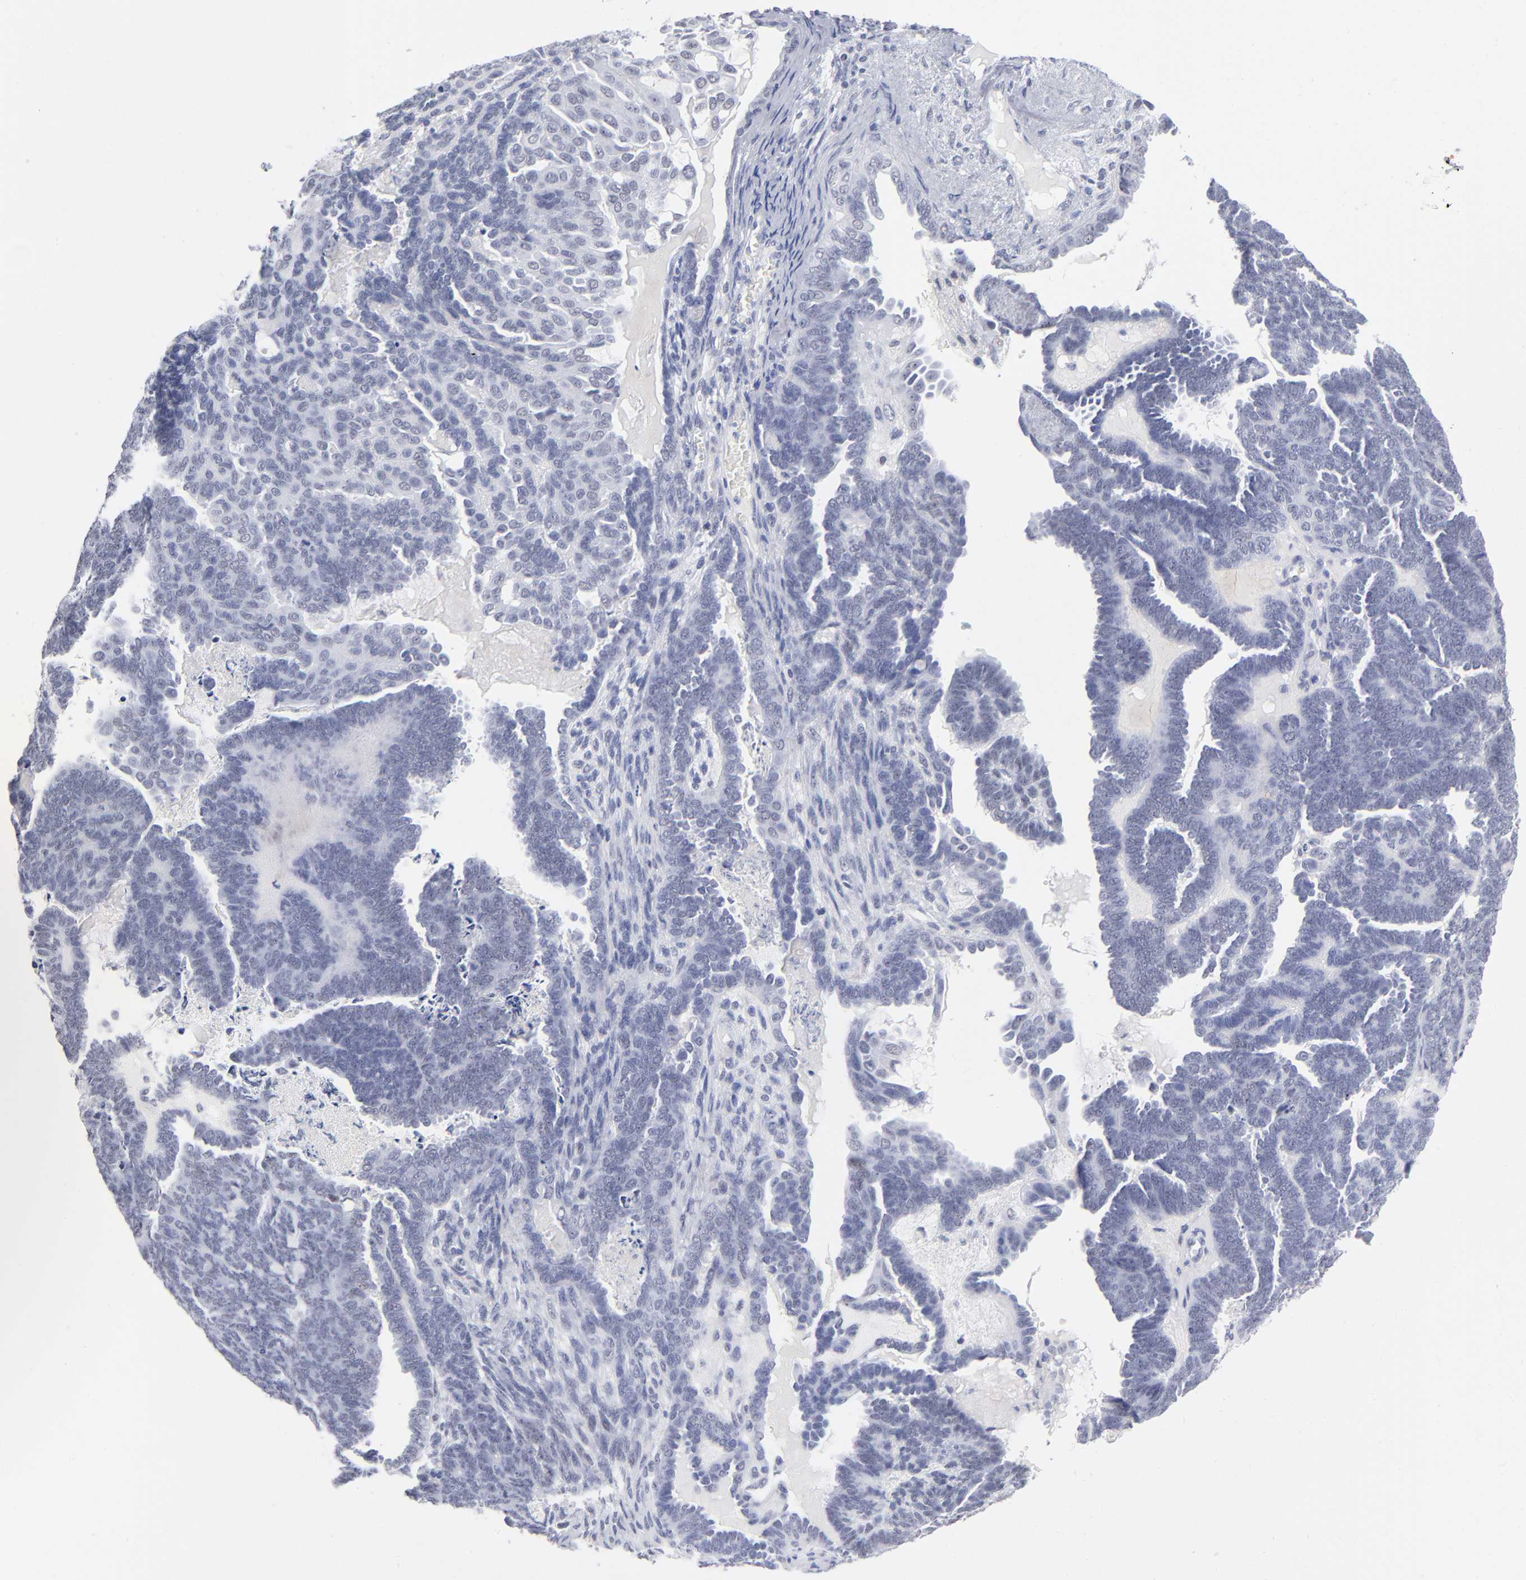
{"staining": {"intensity": "negative", "quantity": "none", "location": "none"}, "tissue": "endometrial cancer", "cell_type": "Tumor cells", "image_type": "cancer", "snomed": [{"axis": "morphology", "description": "Neoplasm, malignant, NOS"}, {"axis": "topography", "description": "Endometrium"}], "caption": "Immunohistochemistry micrograph of endometrial cancer stained for a protein (brown), which demonstrates no expression in tumor cells.", "gene": "SNRPB", "patient": {"sex": "female", "age": 74}}